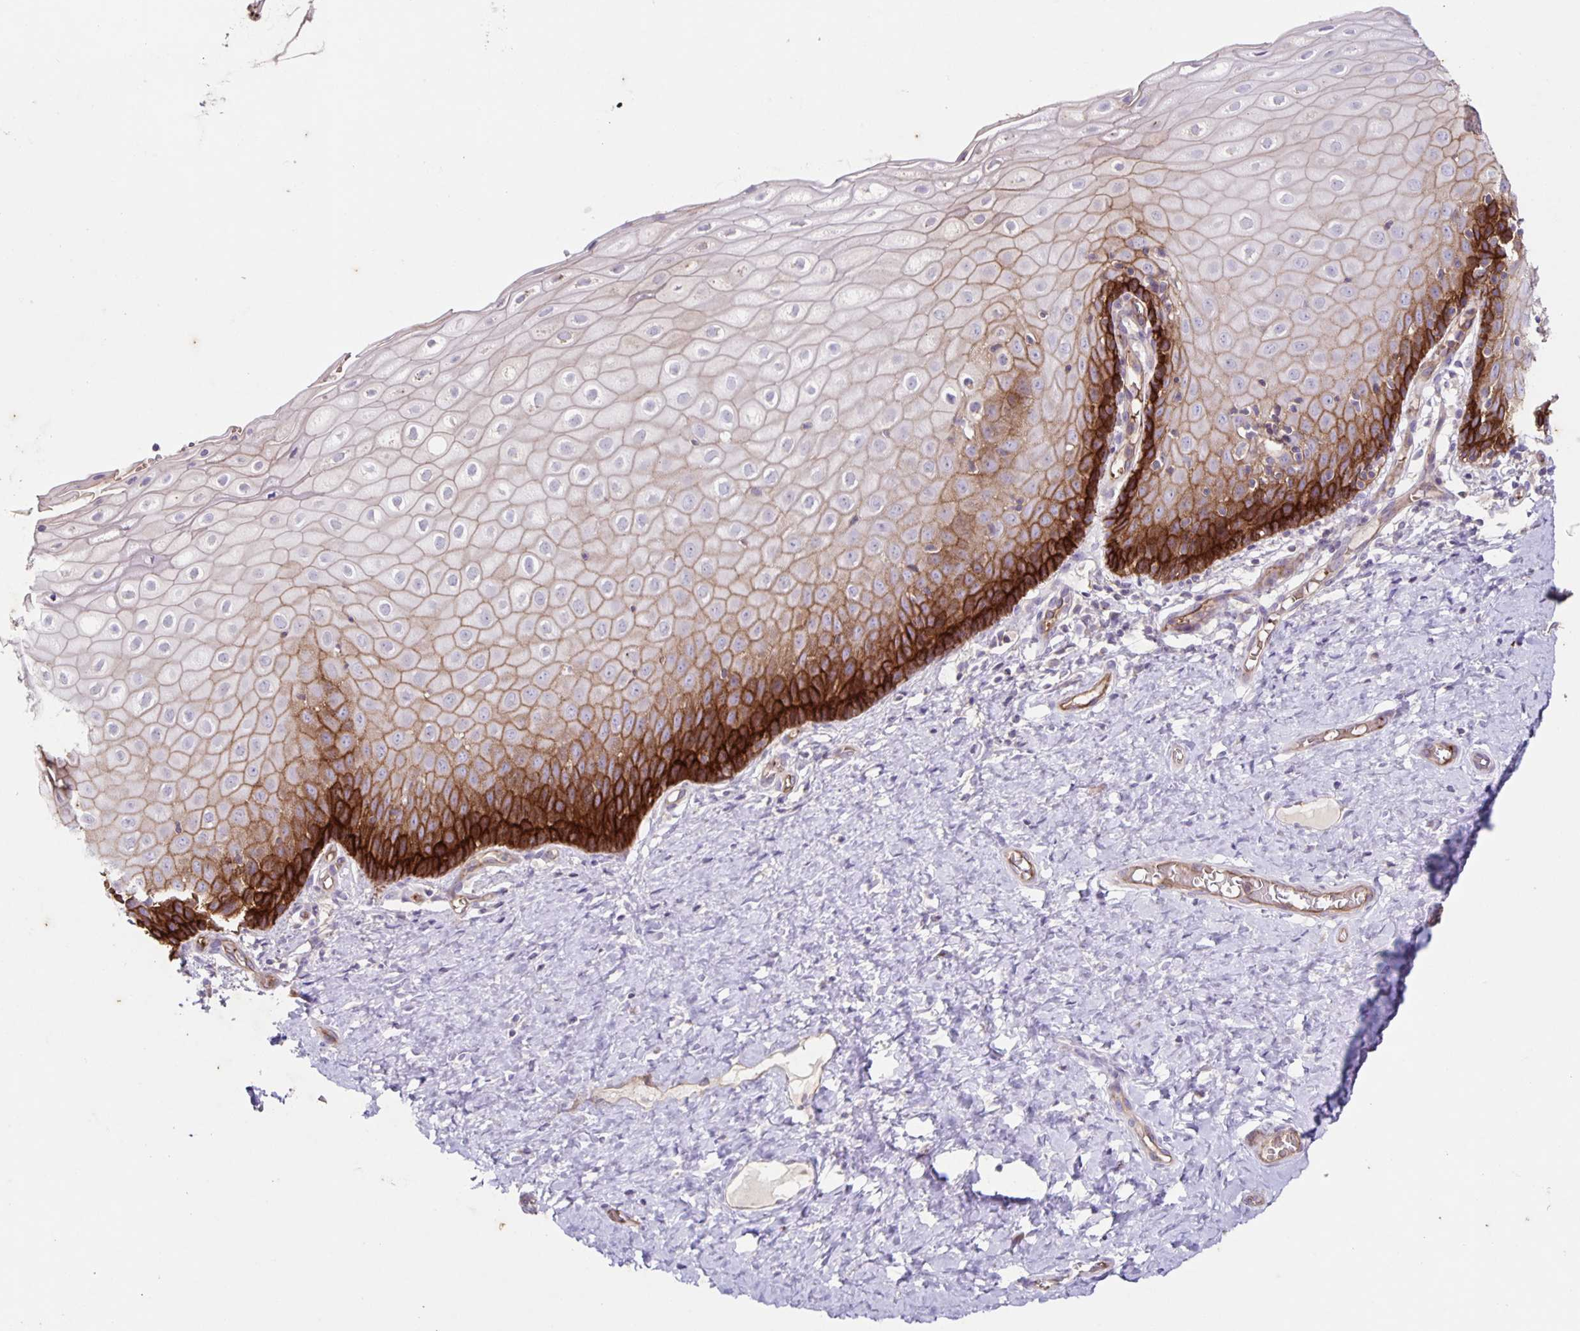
{"staining": {"intensity": "strong", "quantity": "<25%", "location": "cytoplasmic/membranous"}, "tissue": "cervix", "cell_type": "Glandular cells", "image_type": "normal", "snomed": [{"axis": "morphology", "description": "Normal tissue, NOS"}, {"axis": "topography", "description": "Cervix"}], "caption": "An immunohistochemistry histopathology image of benign tissue is shown. Protein staining in brown shows strong cytoplasmic/membranous positivity in cervix within glandular cells.", "gene": "ITGA2", "patient": {"sex": "female", "age": 37}}